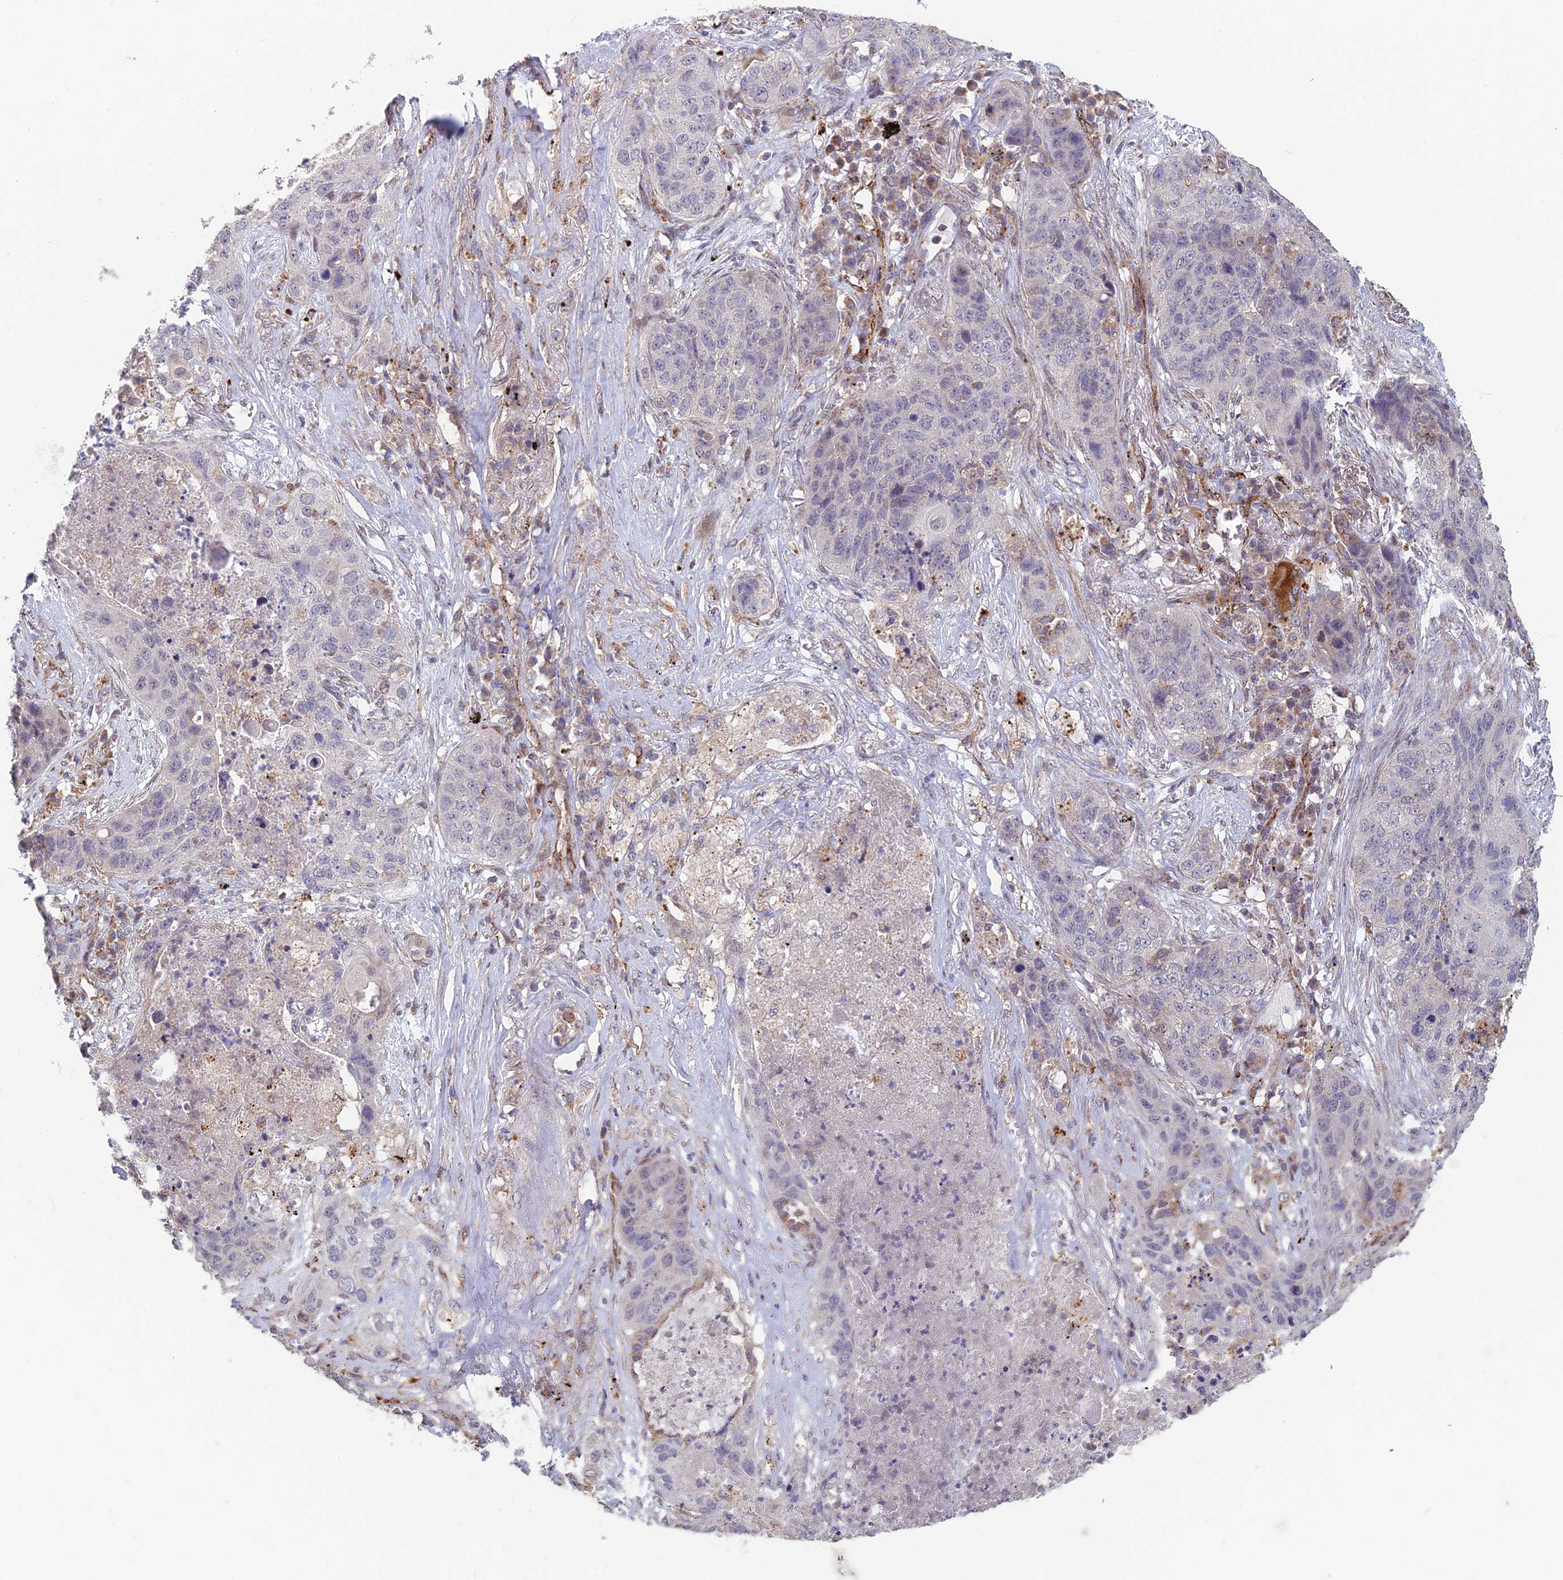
{"staining": {"intensity": "negative", "quantity": "none", "location": "none"}, "tissue": "lung cancer", "cell_type": "Tumor cells", "image_type": "cancer", "snomed": [{"axis": "morphology", "description": "Squamous cell carcinoma, NOS"}, {"axis": "topography", "description": "Lung"}], "caption": "The immunohistochemistry image has no significant positivity in tumor cells of lung cancer (squamous cell carcinoma) tissue.", "gene": "FOXS1", "patient": {"sex": "female", "age": 63}}